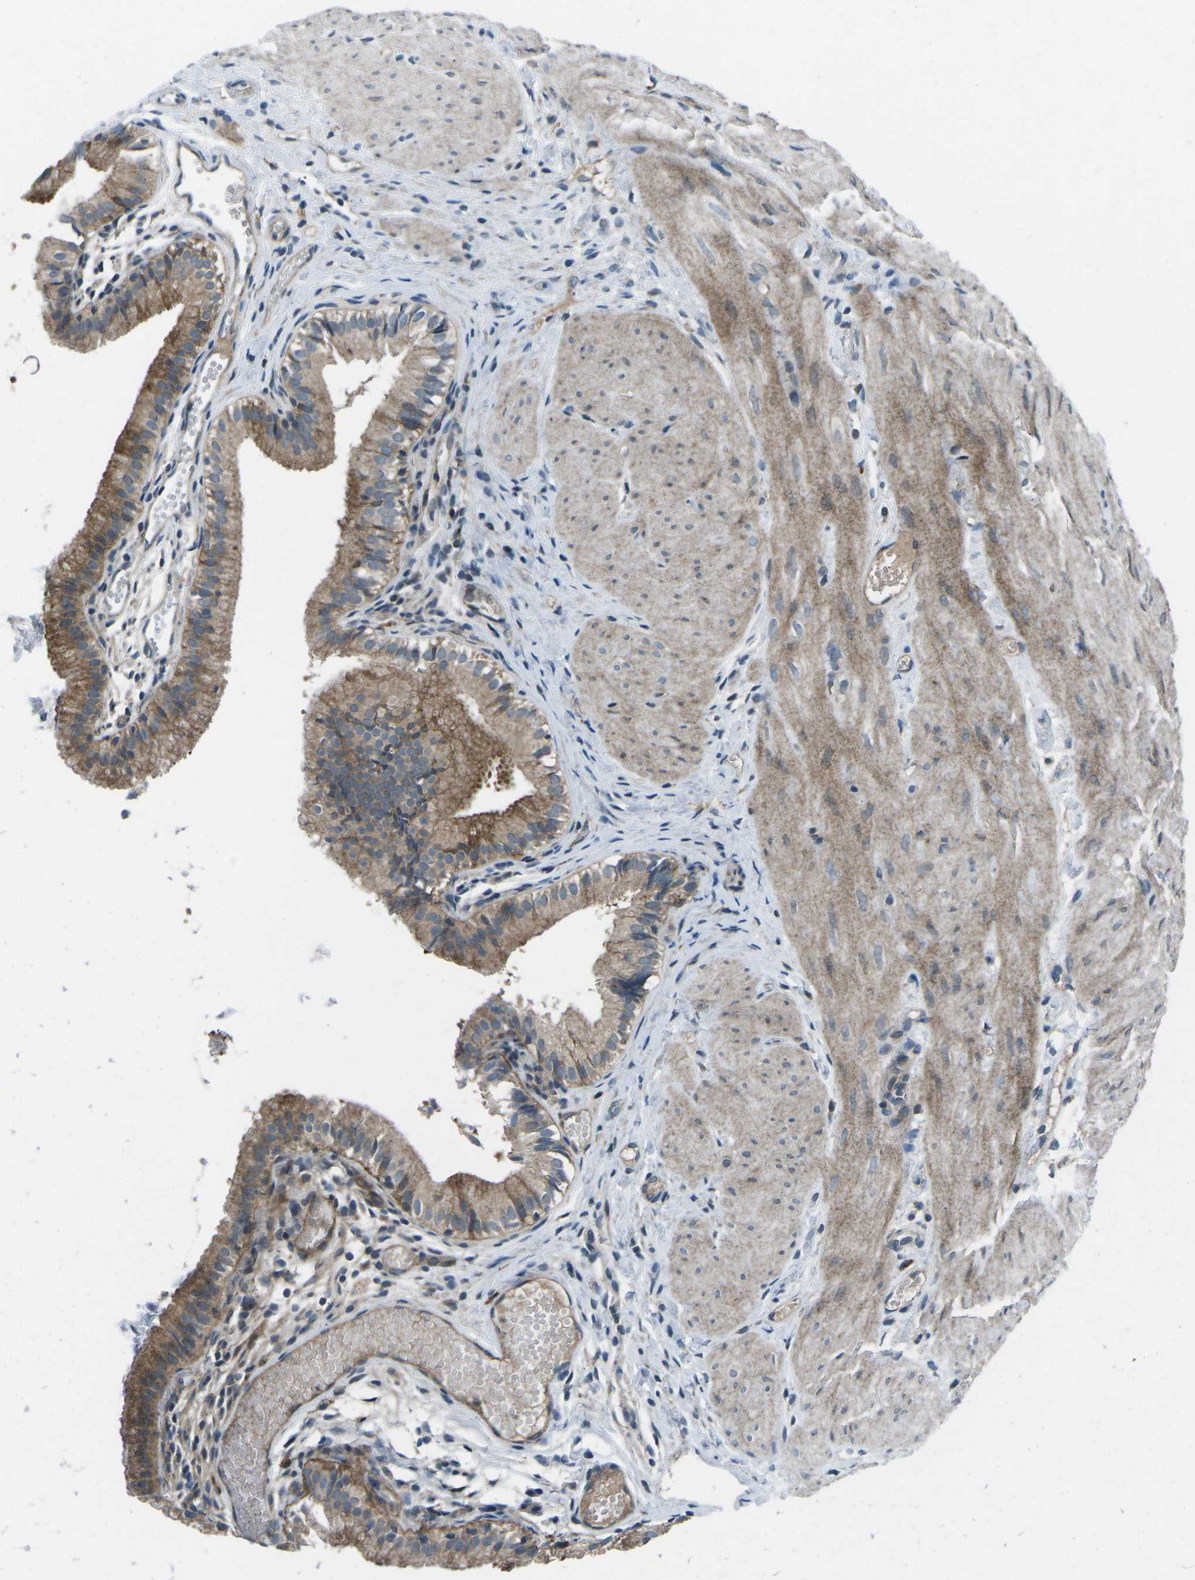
{"staining": {"intensity": "strong", "quantity": ">75%", "location": "cytoplasmic/membranous"}, "tissue": "gallbladder", "cell_type": "Glandular cells", "image_type": "normal", "snomed": [{"axis": "morphology", "description": "Normal tissue, NOS"}, {"axis": "topography", "description": "Gallbladder"}], "caption": "Strong cytoplasmic/membranous expression is seen in about >75% of glandular cells in benign gallbladder.", "gene": "CDK16", "patient": {"sex": "female", "age": 26}}